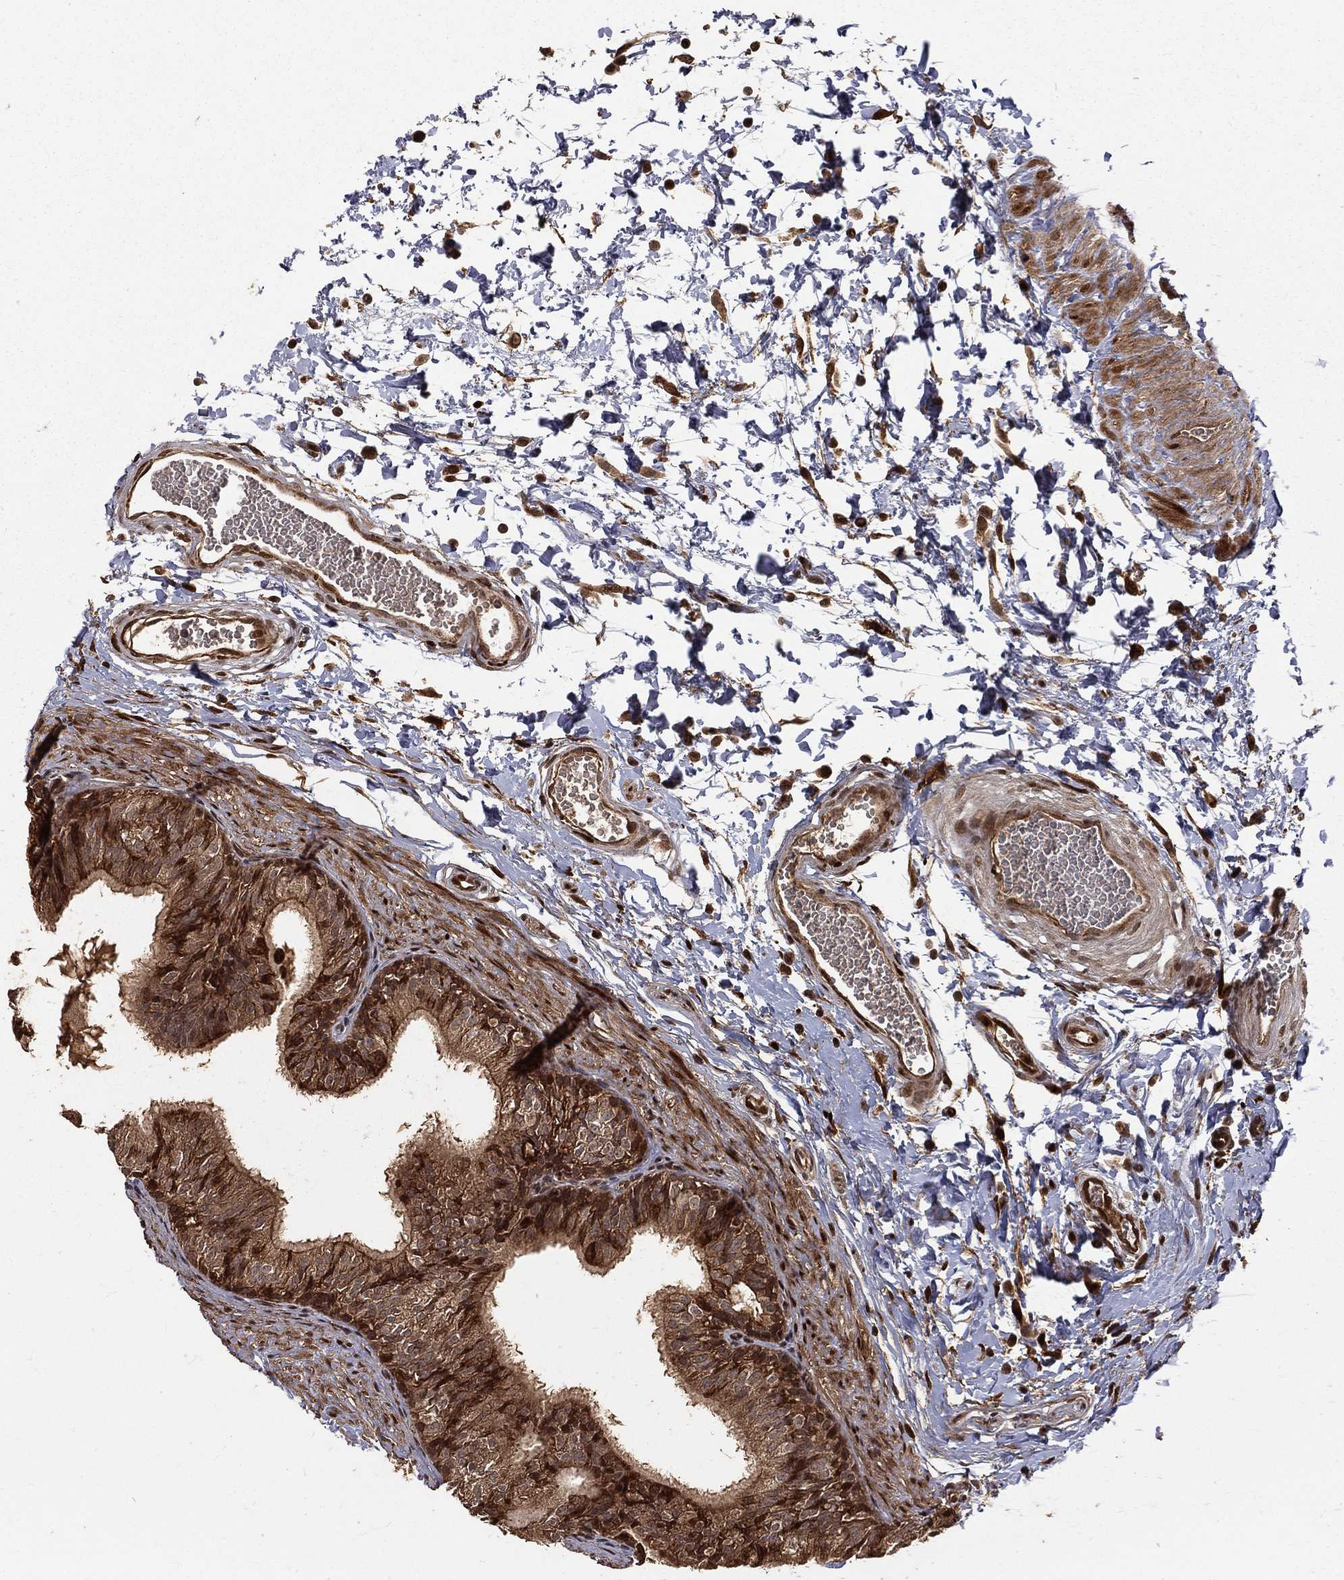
{"staining": {"intensity": "strong", "quantity": "<25%", "location": "cytoplasmic/membranous"}, "tissue": "epididymis", "cell_type": "Glandular cells", "image_type": "normal", "snomed": [{"axis": "morphology", "description": "Normal tissue, NOS"}, {"axis": "topography", "description": "Epididymis"}], "caption": "High-power microscopy captured an IHC histopathology image of normal epididymis, revealing strong cytoplasmic/membranous staining in about <25% of glandular cells.", "gene": "MAPK1", "patient": {"sex": "male", "age": 22}}